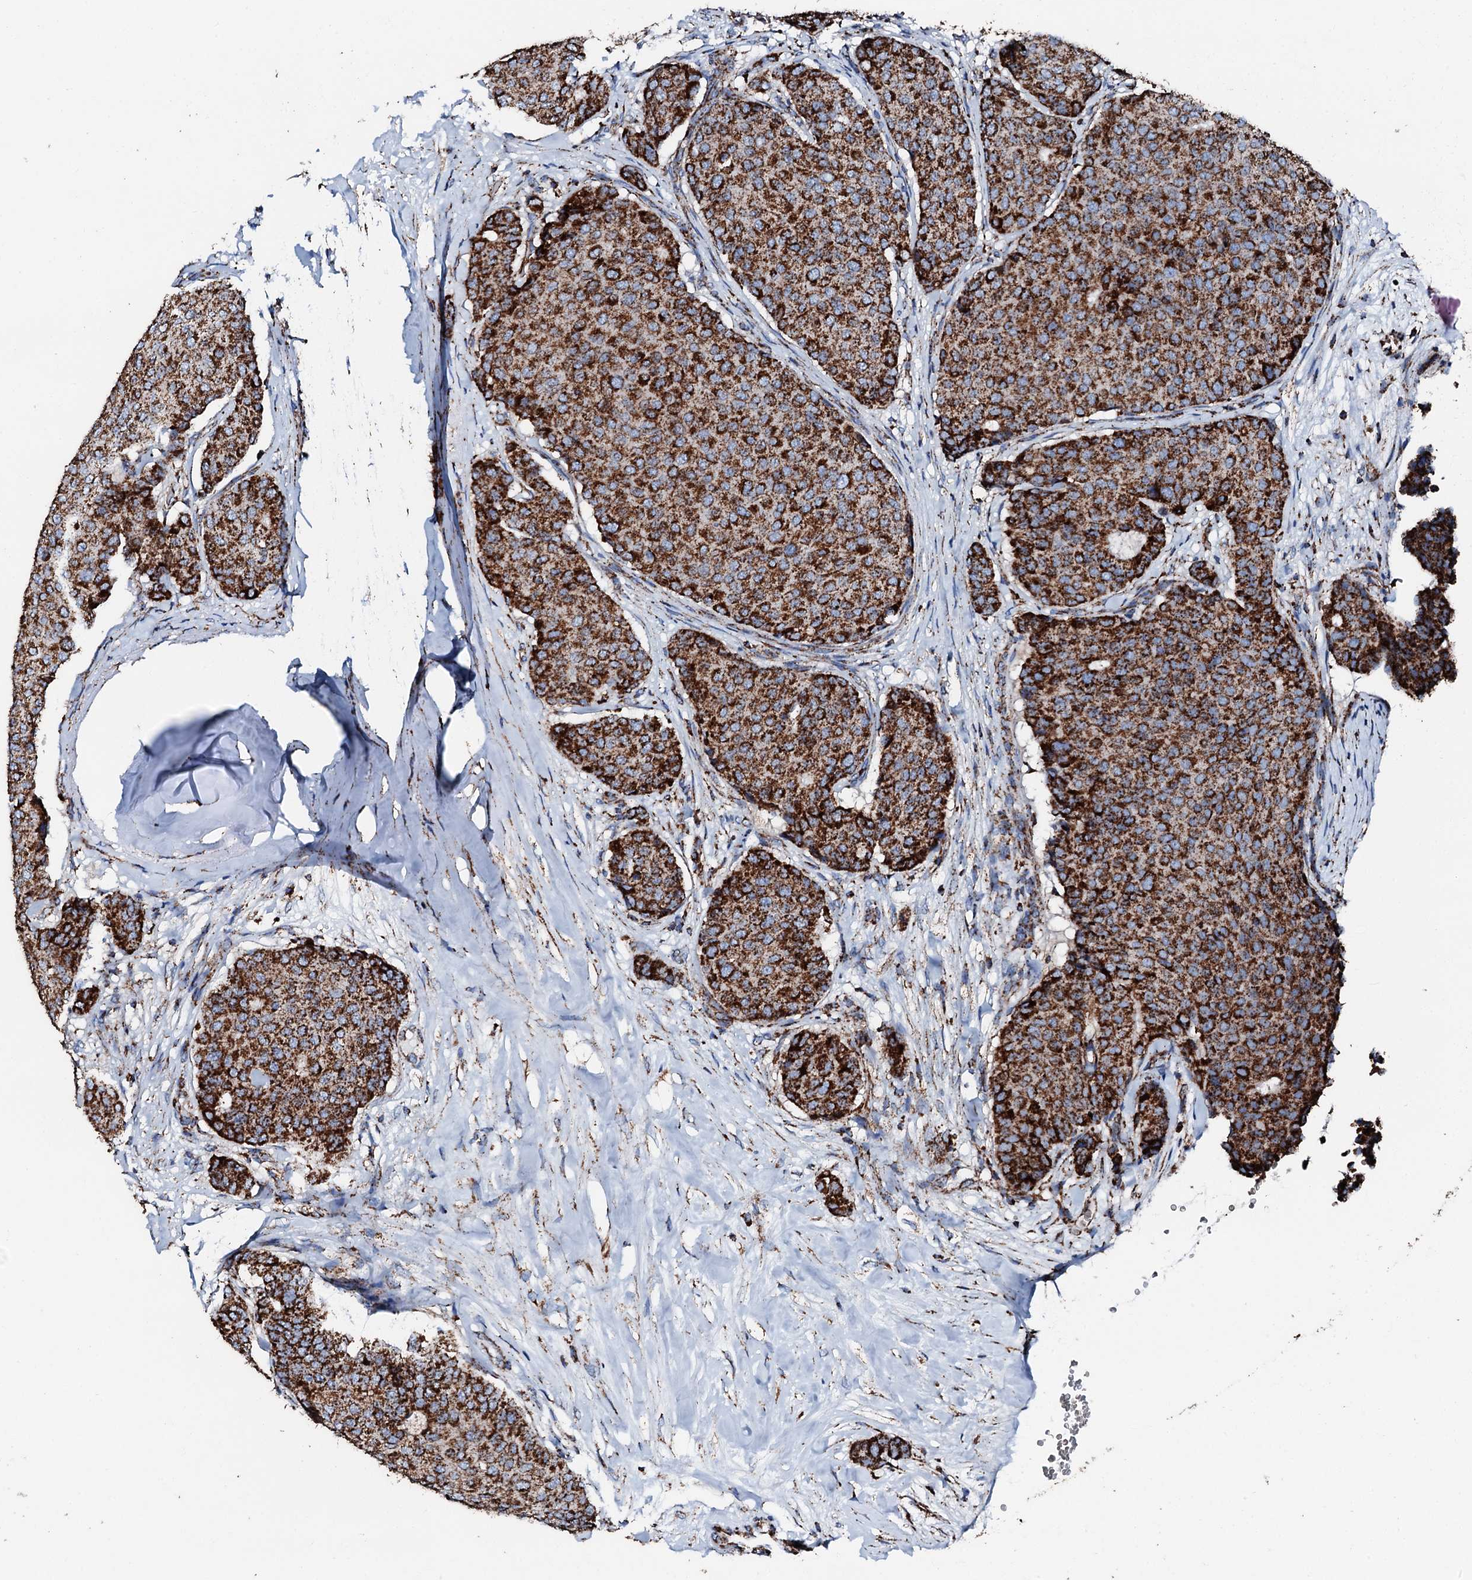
{"staining": {"intensity": "strong", "quantity": ">75%", "location": "cytoplasmic/membranous"}, "tissue": "breast cancer", "cell_type": "Tumor cells", "image_type": "cancer", "snomed": [{"axis": "morphology", "description": "Duct carcinoma"}, {"axis": "topography", "description": "Breast"}], "caption": "Protein staining of breast infiltrating ductal carcinoma tissue reveals strong cytoplasmic/membranous staining in approximately >75% of tumor cells.", "gene": "HADH", "patient": {"sex": "female", "age": 75}}